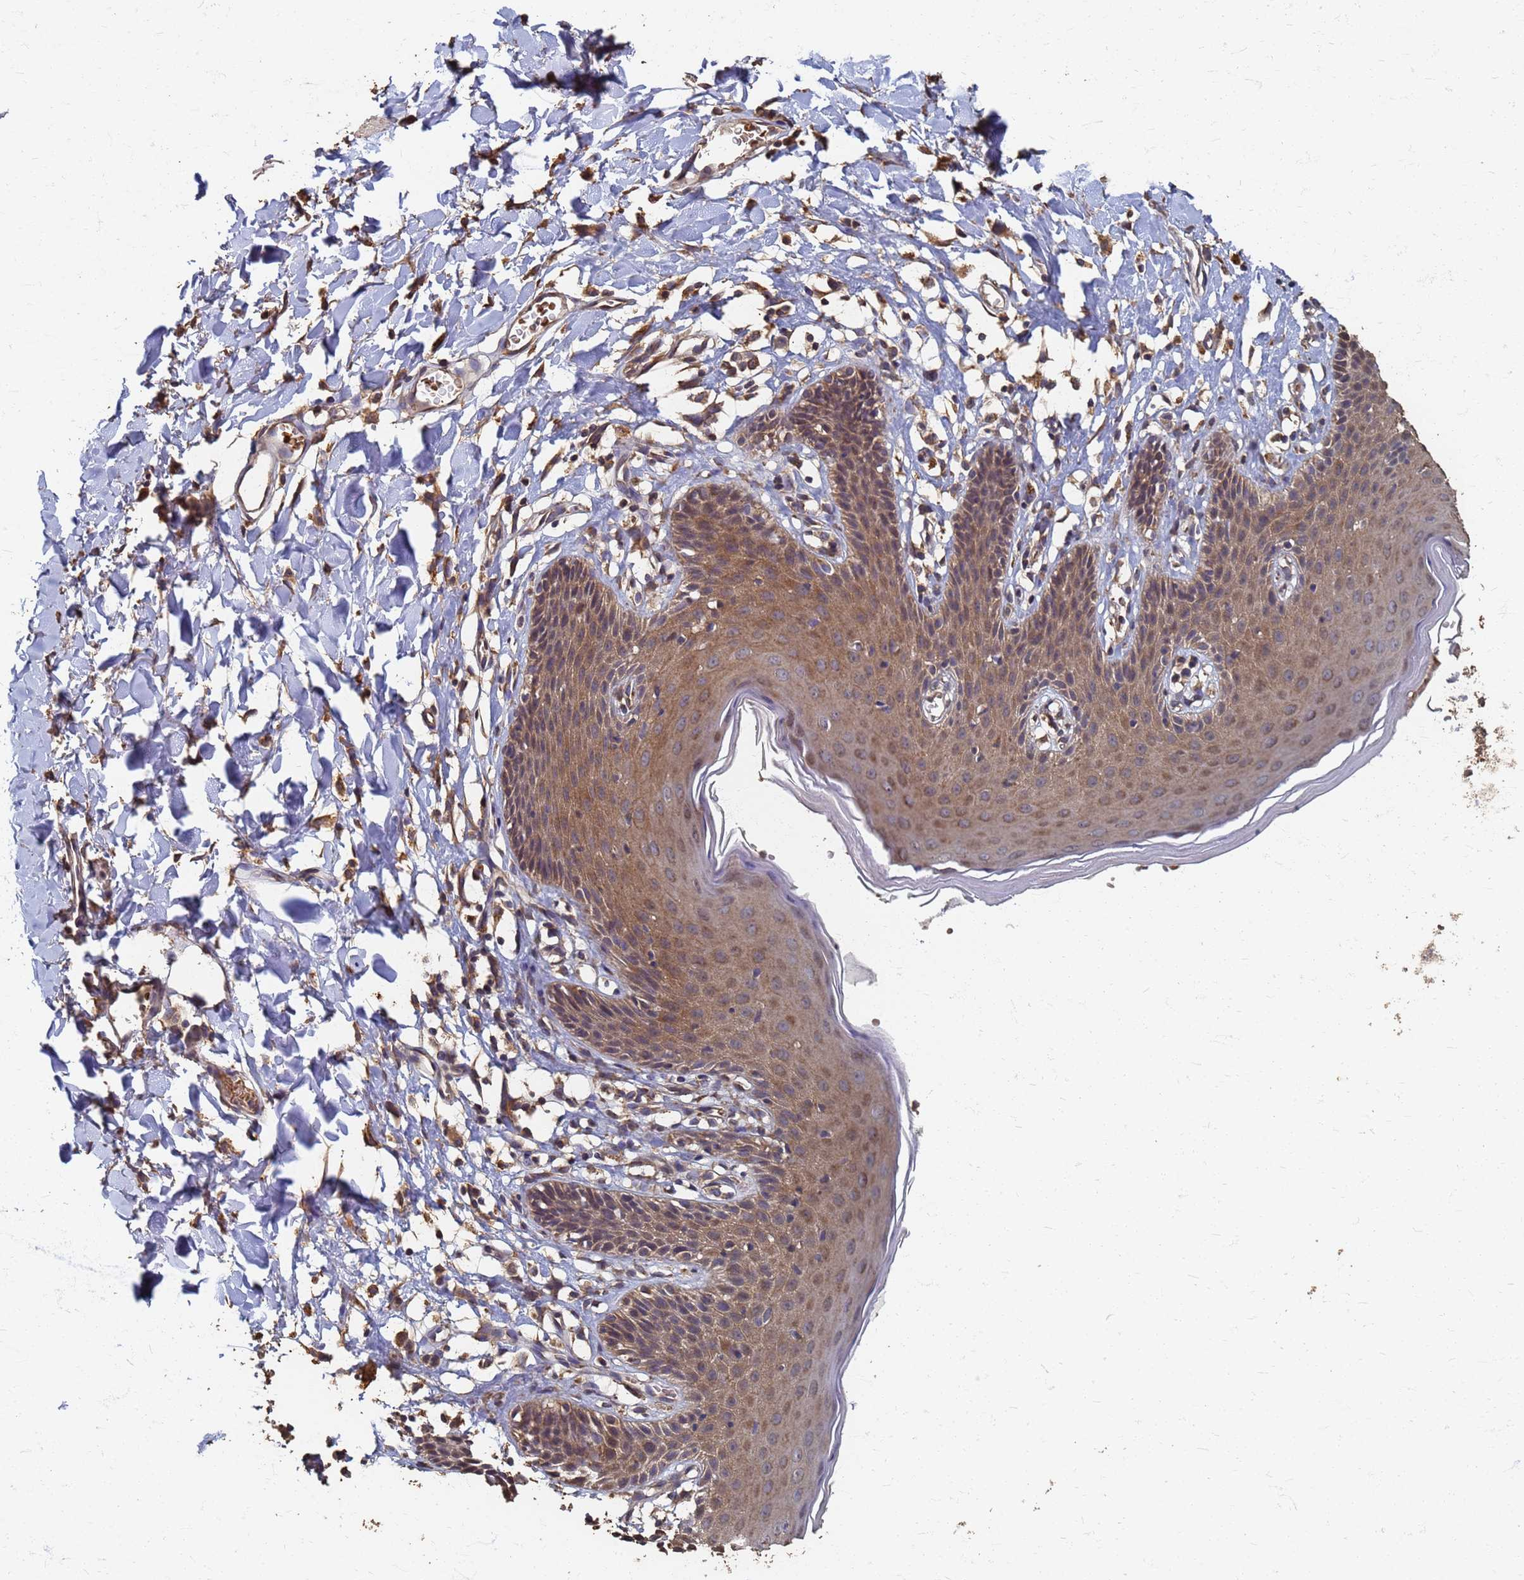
{"staining": {"intensity": "moderate", "quantity": ">75%", "location": "cytoplasmic/membranous"}, "tissue": "skin", "cell_type": "Epidermal cells", "image_type": "normal", "snomed": [{"axis": "morphology", "description": "Normal tissue, NOS"}, {"axis": "topography", "description": "Vulva"}], "caption": "Normal skin exhibits moderate cytoplasmic/membranous staining in about >75% of epidermal cells.", "gene": "DPH5", "patient": {"sex": "female", "age": 68}}